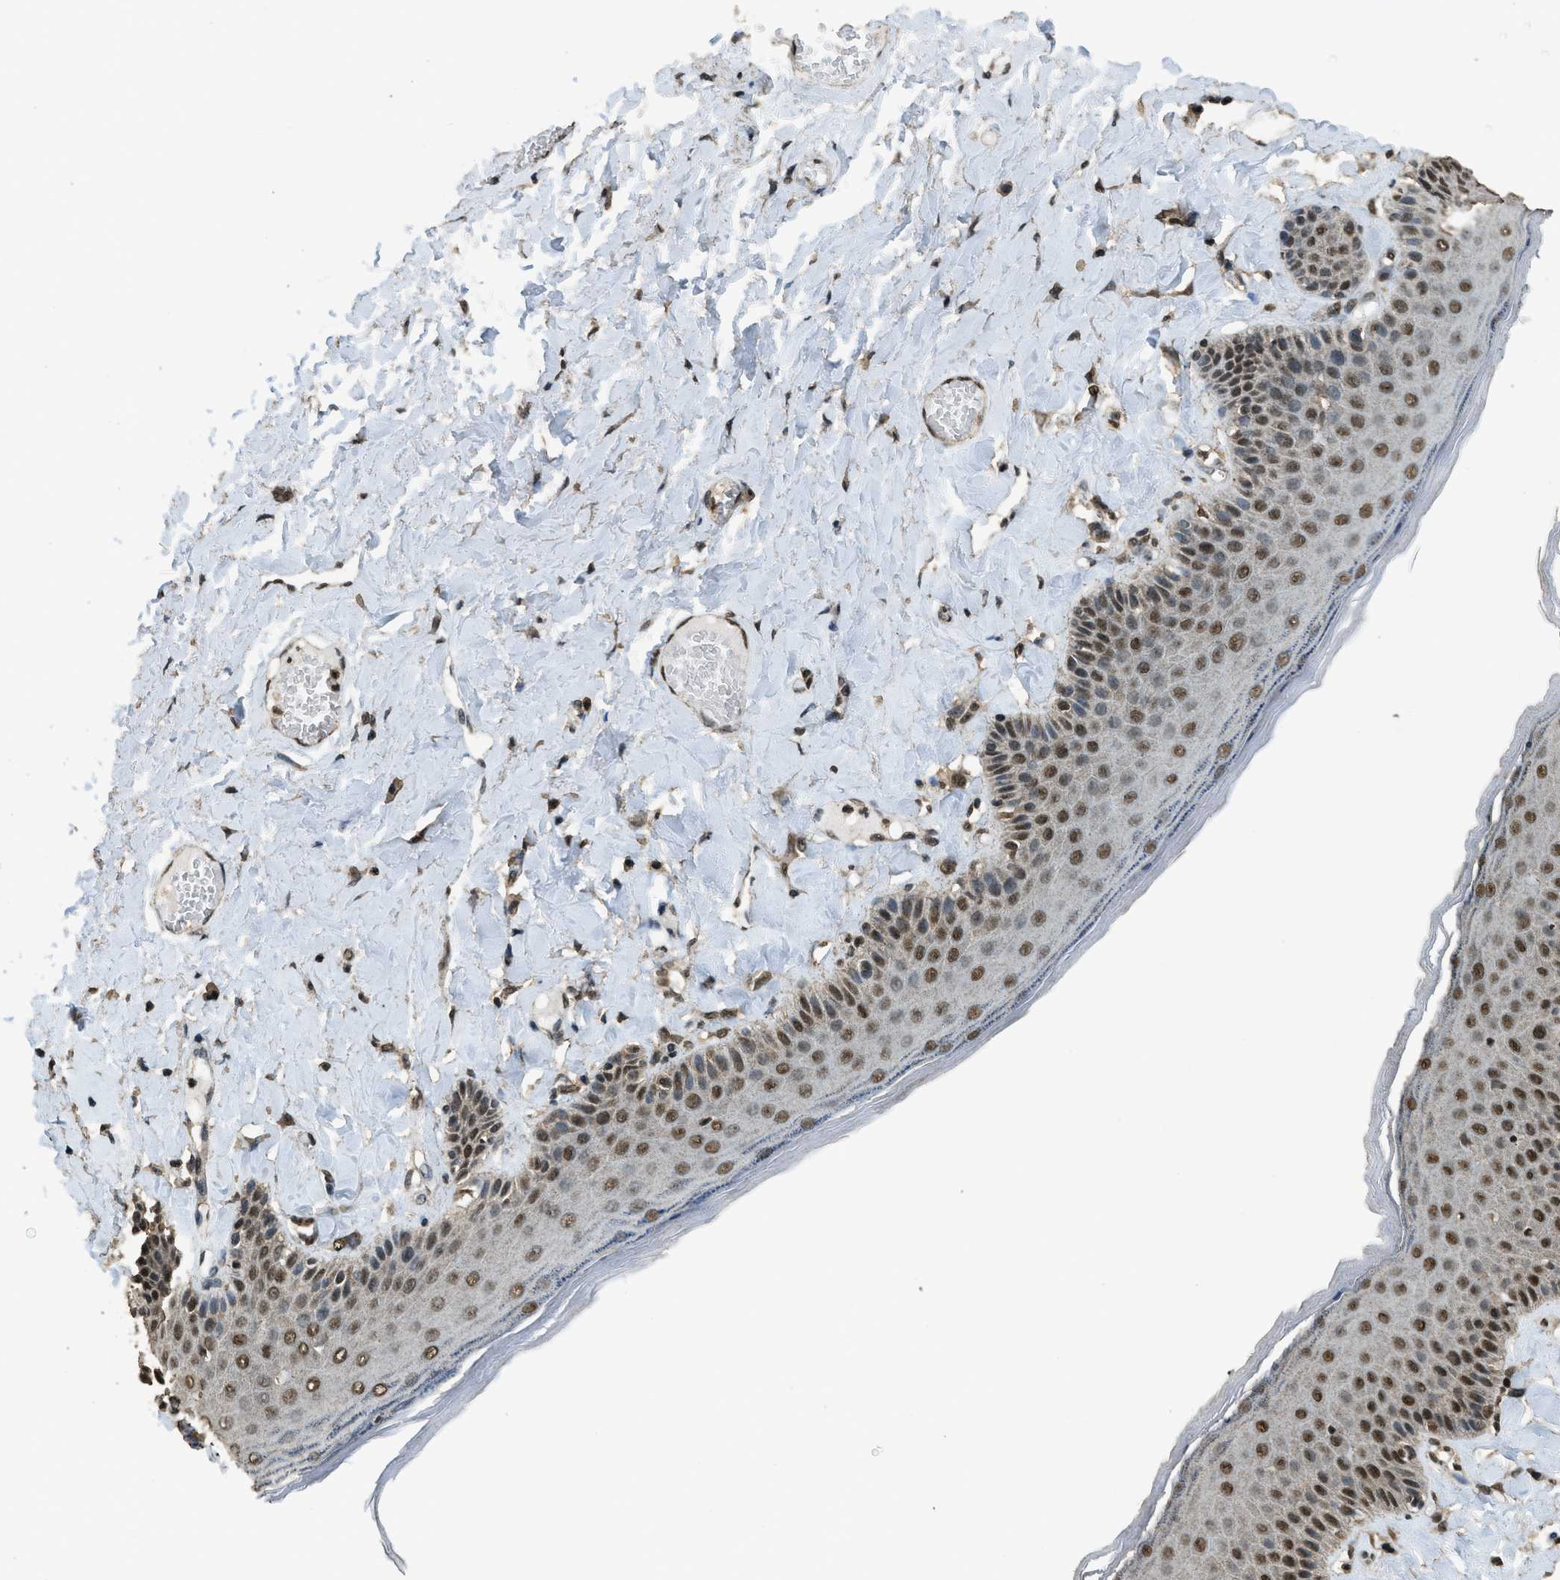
{"staining": {"intensity": "moderate", "quantity": ">75%", "location": "nuclear"}, "tissue": "skin", "cell_type": "Epidermal cells", "image_type": "normal", "snomed": [{"axis": "morphology", "description": "Normal tissue, NOS"}, {"axis": "topography", "description": "Anal"}], "caption": "The photomicrograph reveals immunohistochemical staining of unremarkable skin. There is moderate nuclear staining is seen in approximately >75% of epidermal cells.", "gene": "MYB", "patient": {"sex": "male", "age": 69}}